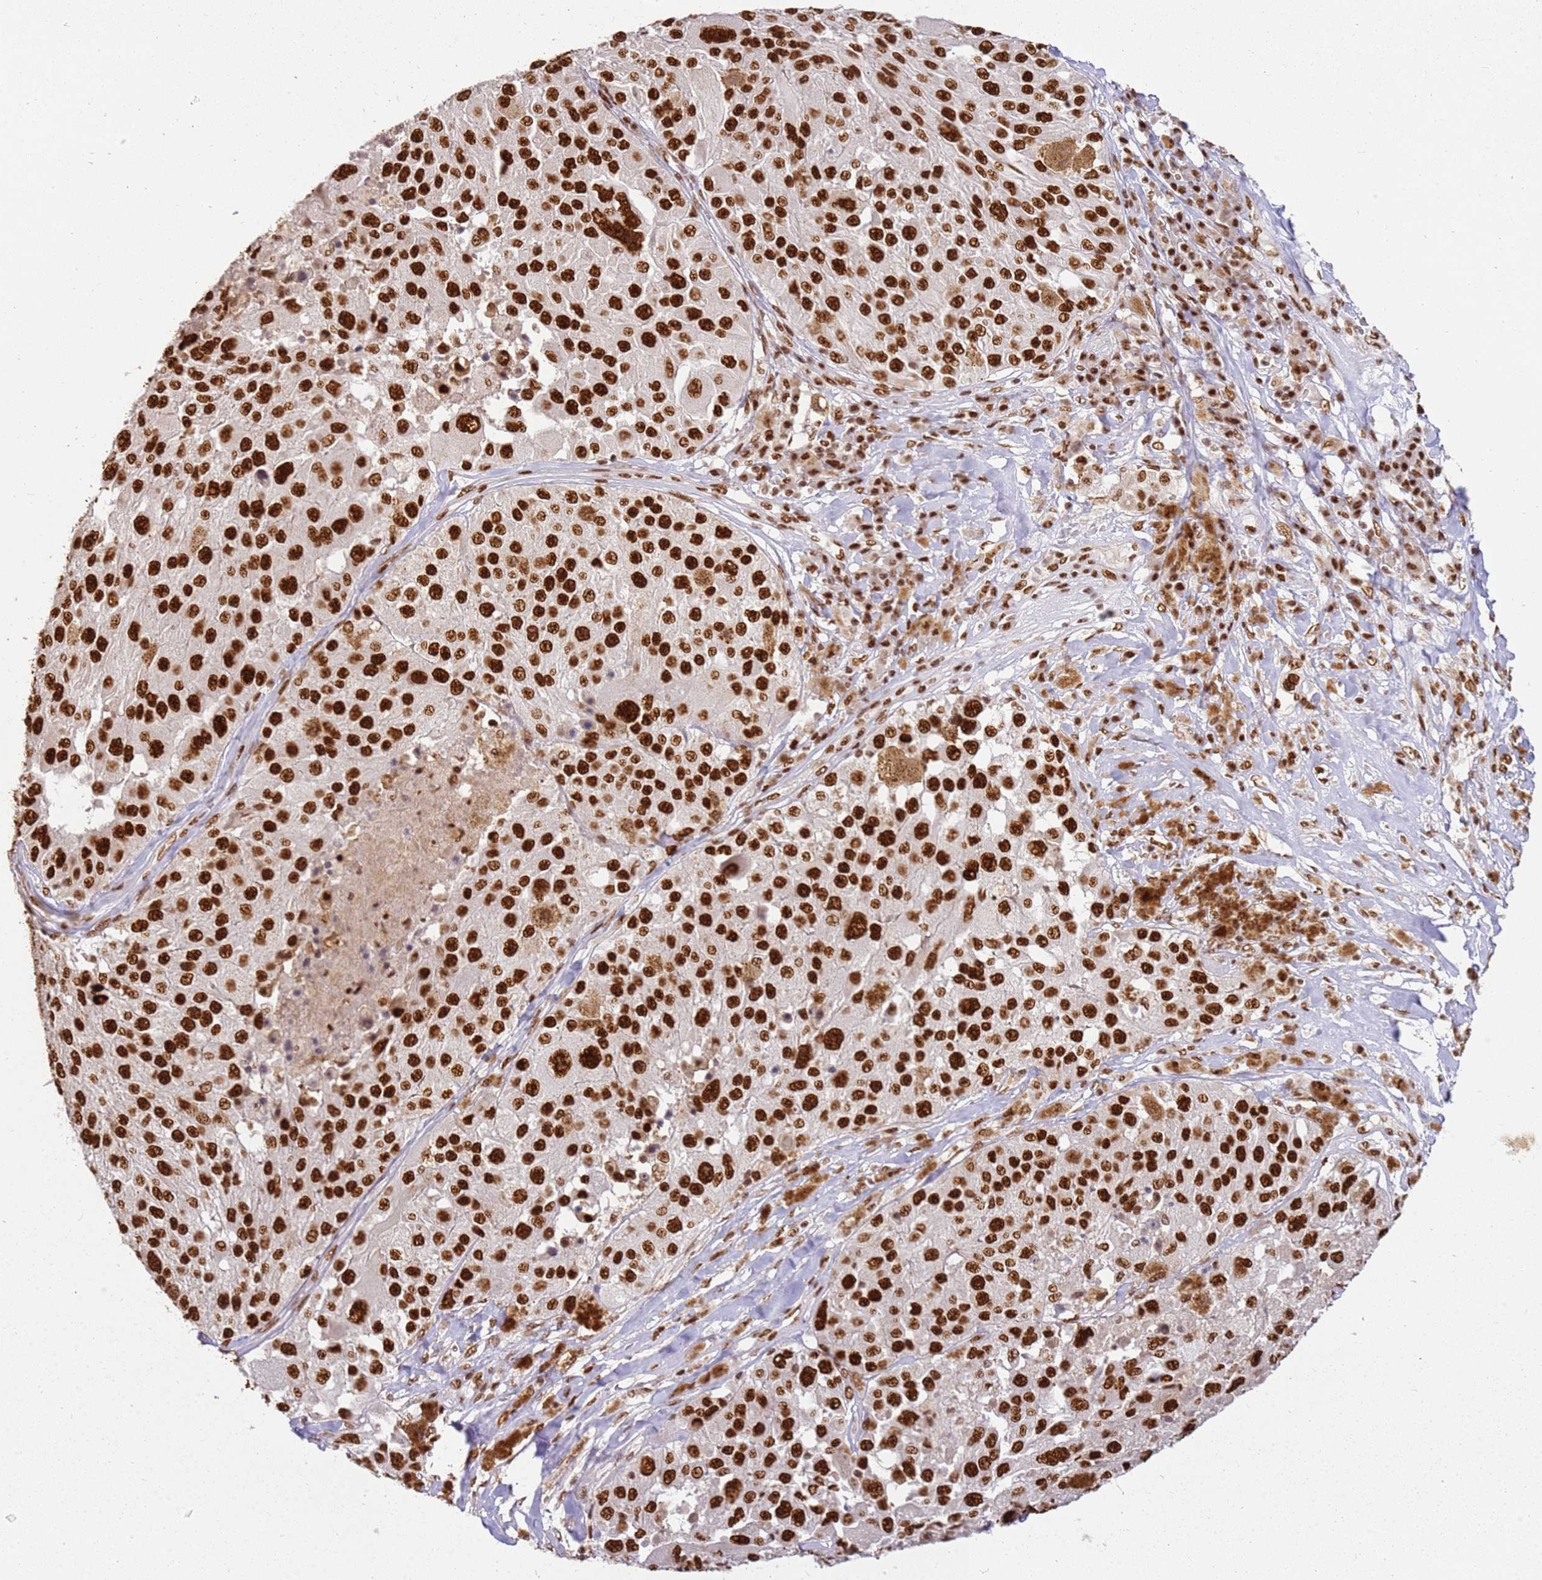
{"staining": {"intensity": "strong", "quantity": ">75%", "location": "nuclear"}, "tissue": "melanoma", "cell_type": "Tumor cells", "image_type": "cancer", "snomed": [{"axis": "morphology", "description": "Malignant melanoma, Metastatic site"}, {"axis": "topography", "description": "Lymph node"}], "caption": "Tumor cells display strong nuclear expression in about >75% of cells in melanoma. (Stains: DAB in brown, nuclei in blue, Microscopy: brightfield microscopy at high magnification).", "gene": "TENT4A", "patient": {"sex": "male", "age": 62}}